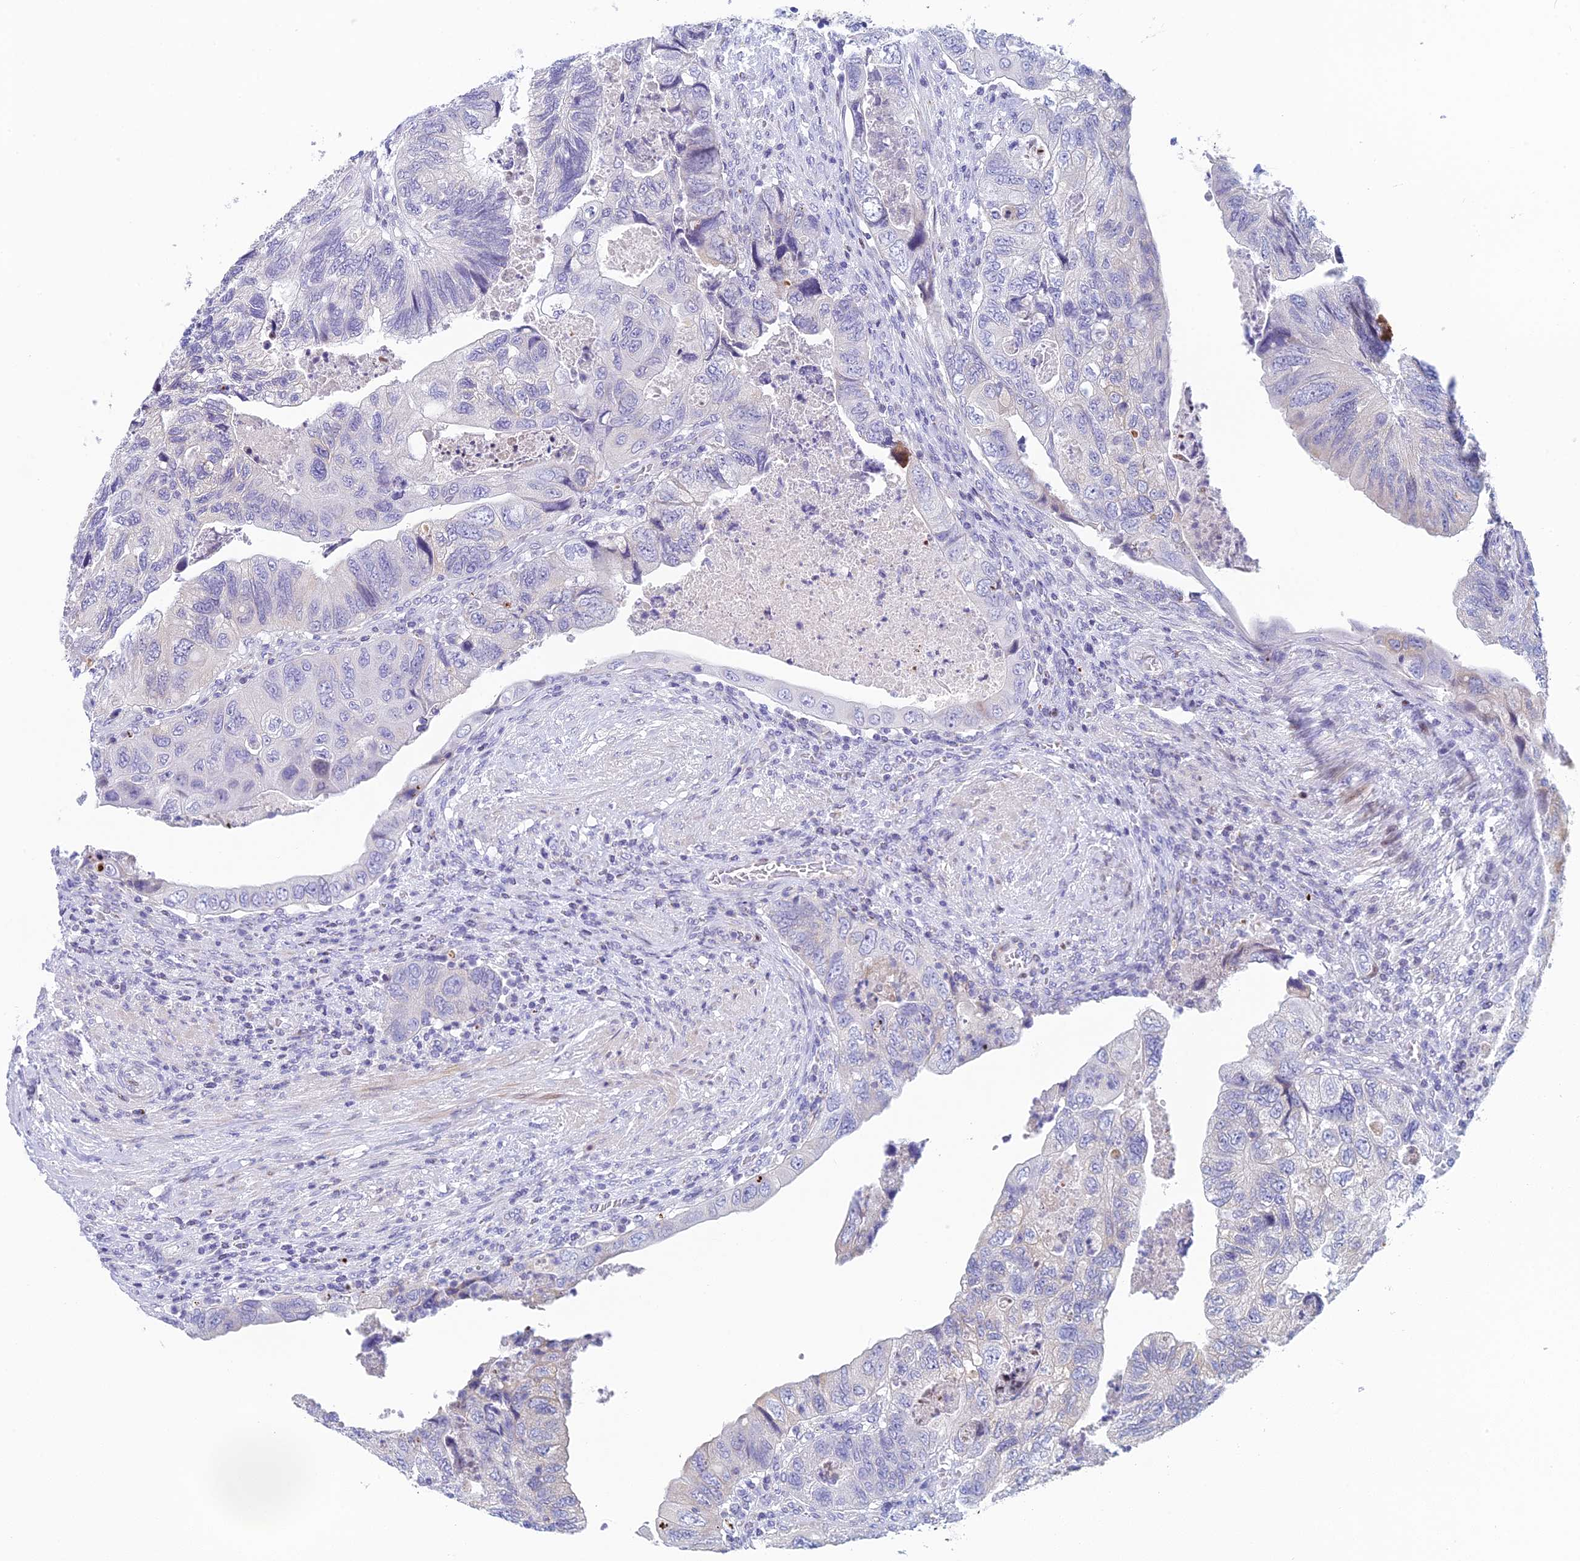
{"staining": {"intensity": "negative", "quantity": "none", "location": "none"}, "tissue": "colorectal cancer", "cell_type": "Tumor cells", "image_type": "cancer", "snomed": [{"axis": "morphology", "description": "Adenocarcinoma, NOS"}, {"axis": "topography", "description": "Rectum"}], "caption": "Immunohistochemistry micrograph of colorectal cancer (adenocarcinoma) stained for a protein (brown), which reveals no expression in tumor cells.", "gene": "REXO5", "patient": {"sex": "male", "age": 63}}